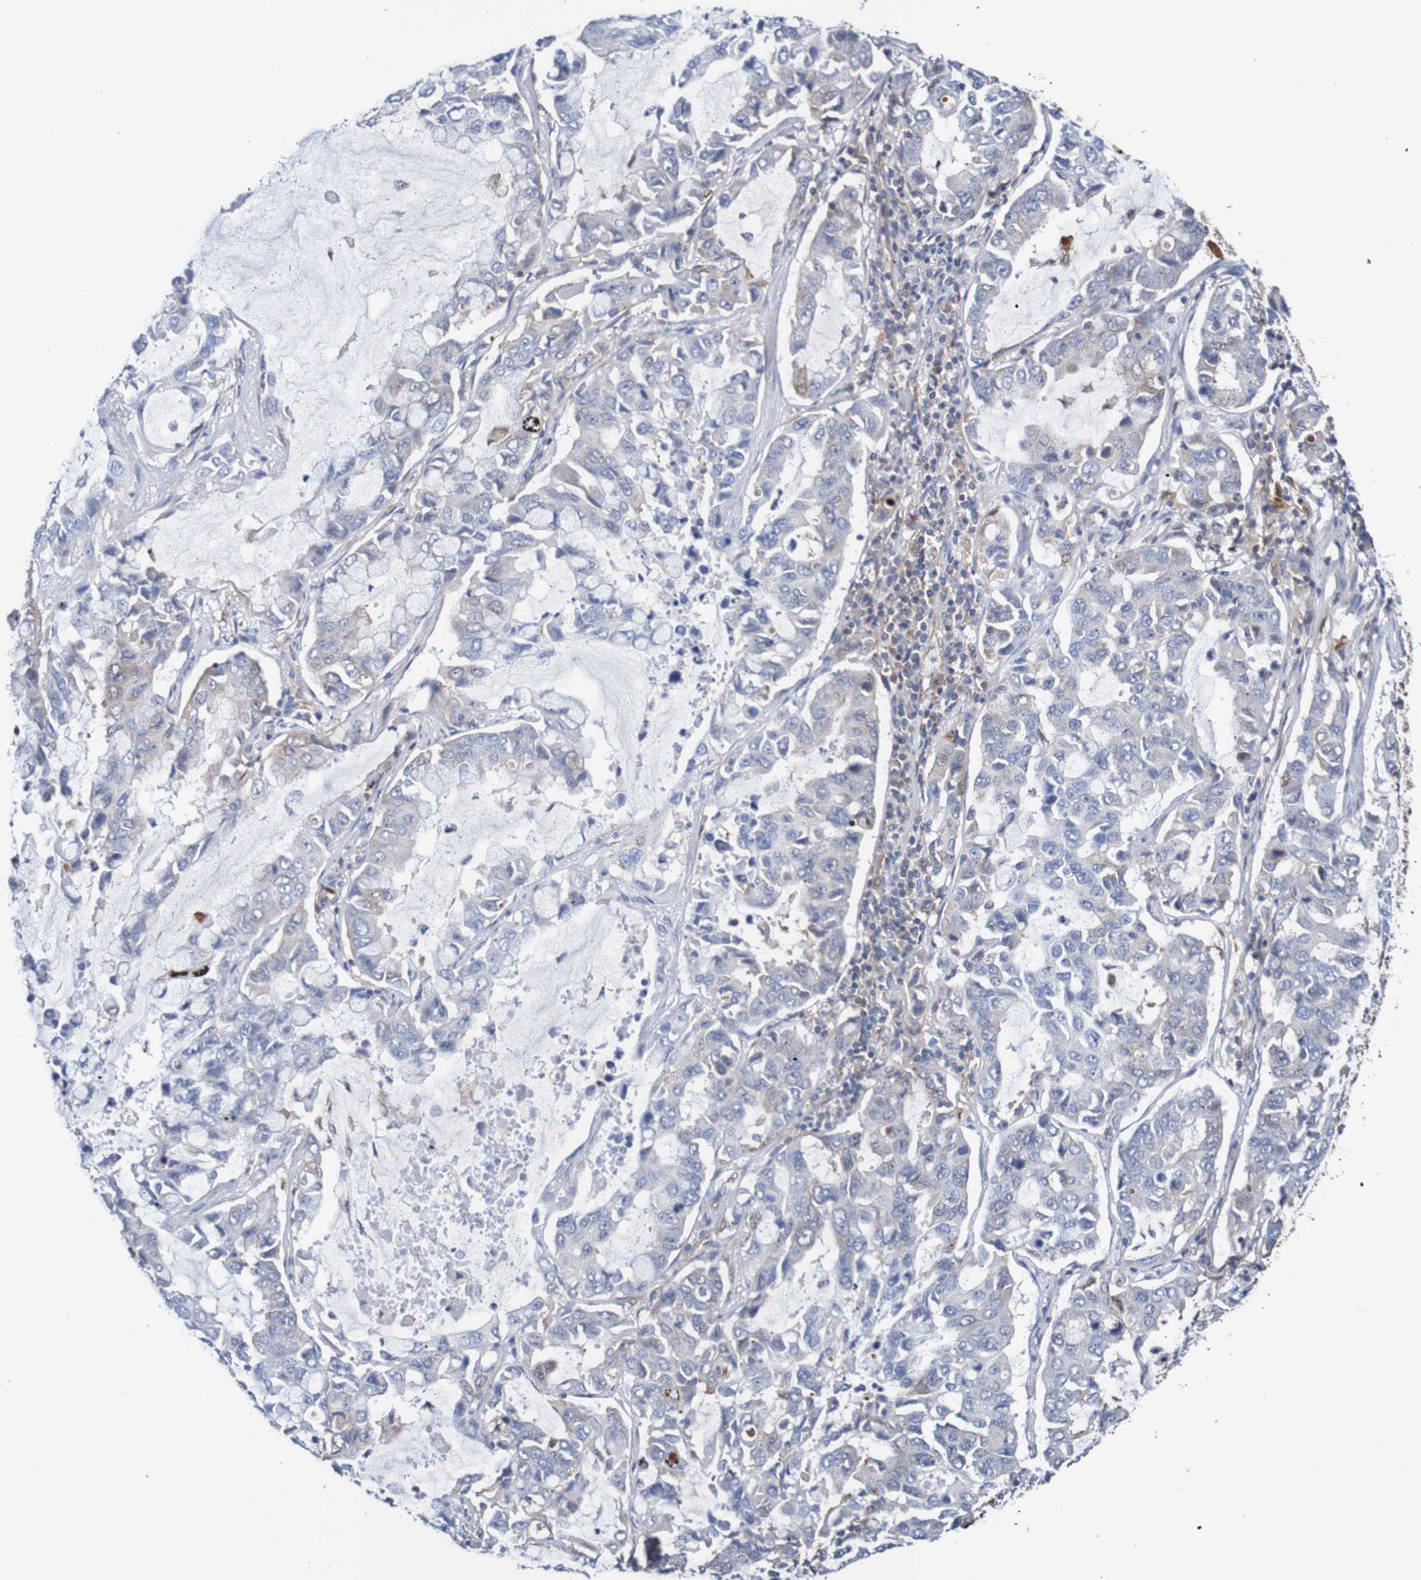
{"staining": {"intensity": "negative", "quantity": "none", "location": "none"}, "tissue": "lung cancer", "cell_type": "Tumor cells", "image_type": "cancer", "snomed": [{"axis": "morphology", "description": "Adenocarcinoma, NOS"}, {"axis": "topography", "description": "Lung"}], "caption": "A micrograph of human adenocarcinoma (lung) is negative for staining in tumor cells.", "gene": "RIGI", "patient": {"sex": "male", "age": 64}}